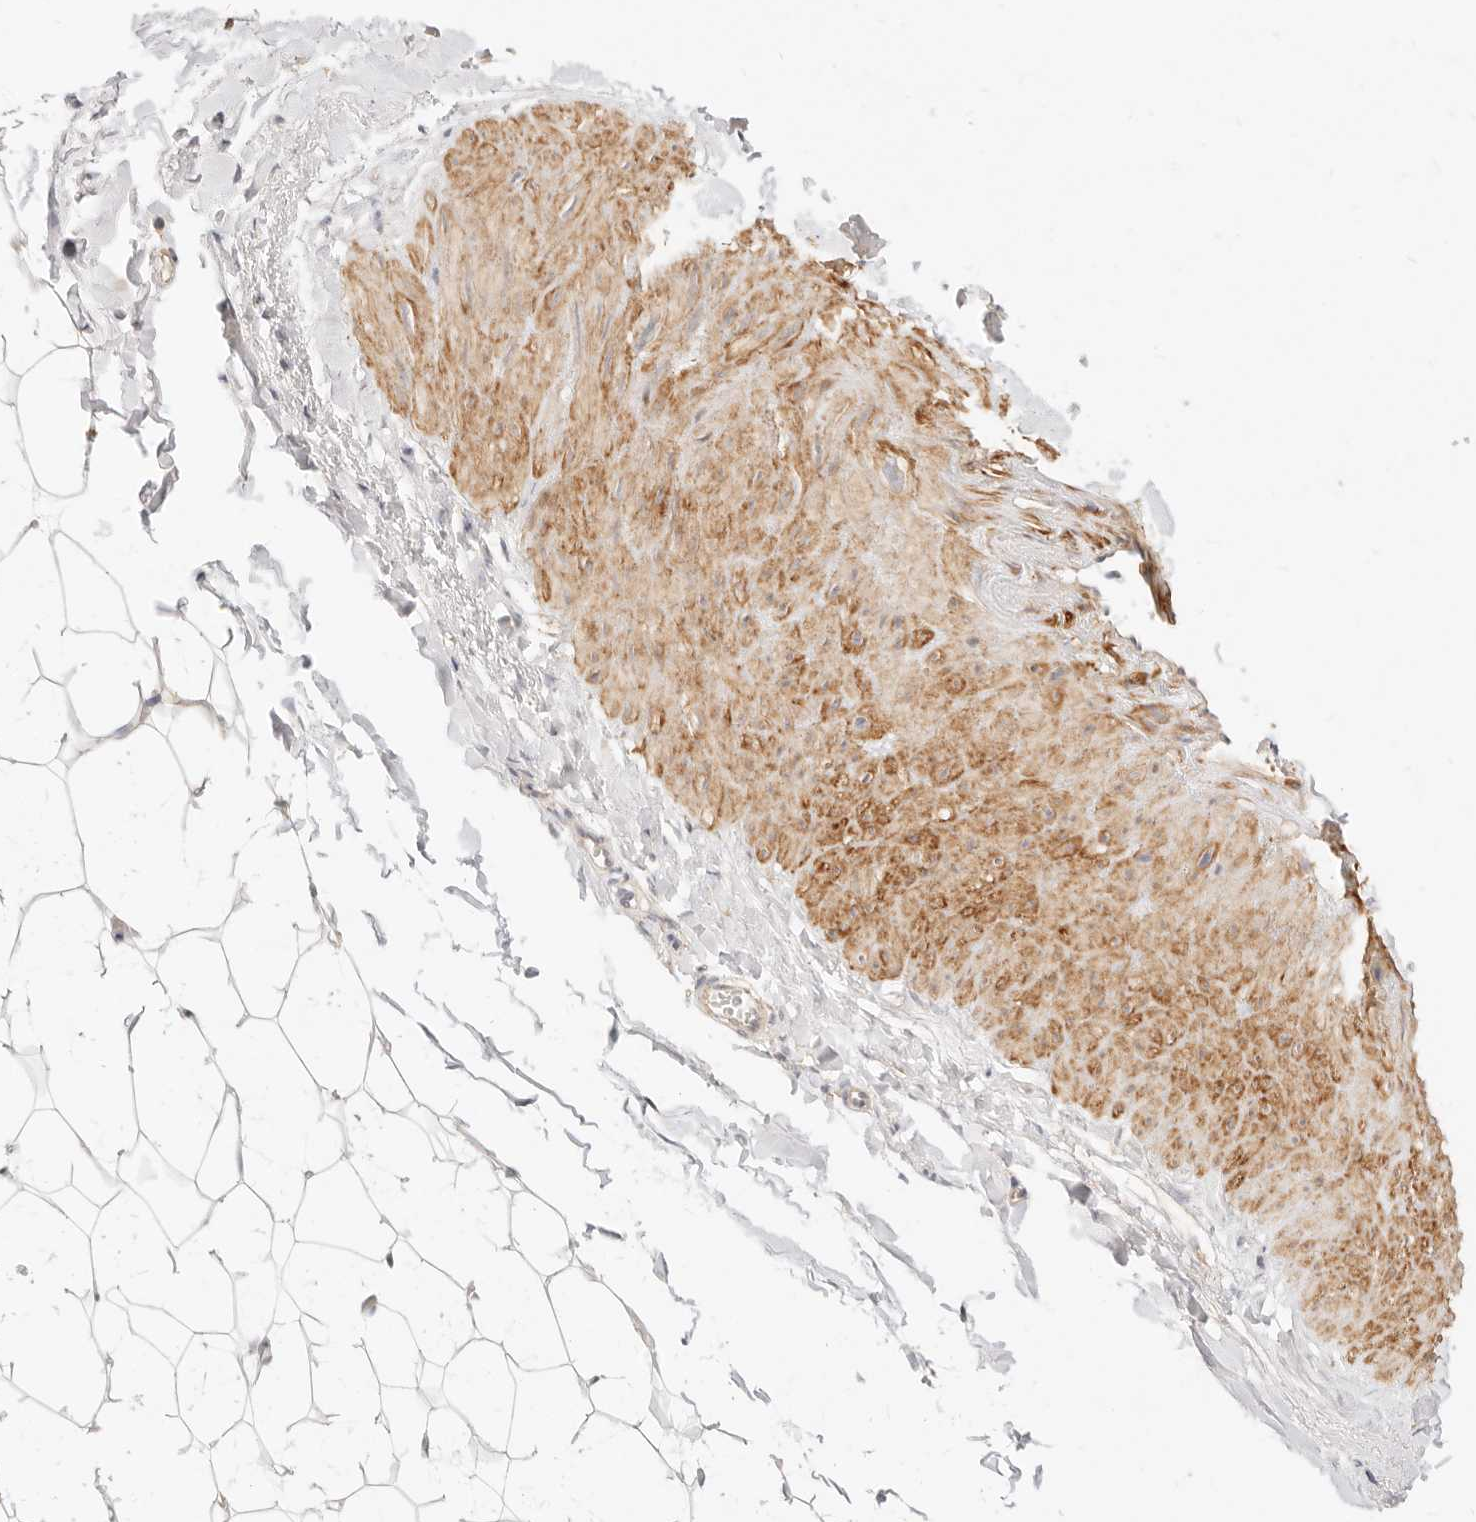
{"staining": {"intensity": "weak", "quantity": "<25%", "location": "cytoplasmic/membranous"}, "tissue": "breast", "cell_type": "Adipocytes", "image_type": "normal", "snomed": [{"axis": "morphology", "description": "Normal tissue, NOS"}, {"axis": "topography", "description": "Breast"}], "caption": "High magnification brightfield microscopy of benign breast stained with DAB (3,3'-diaminobenzidine) (brown) and counterstained with hematoxylin (blue): adipocytes show no significant staining.", "gene": "UBXN10", "patient": {"sex": "female", "age": 23}}